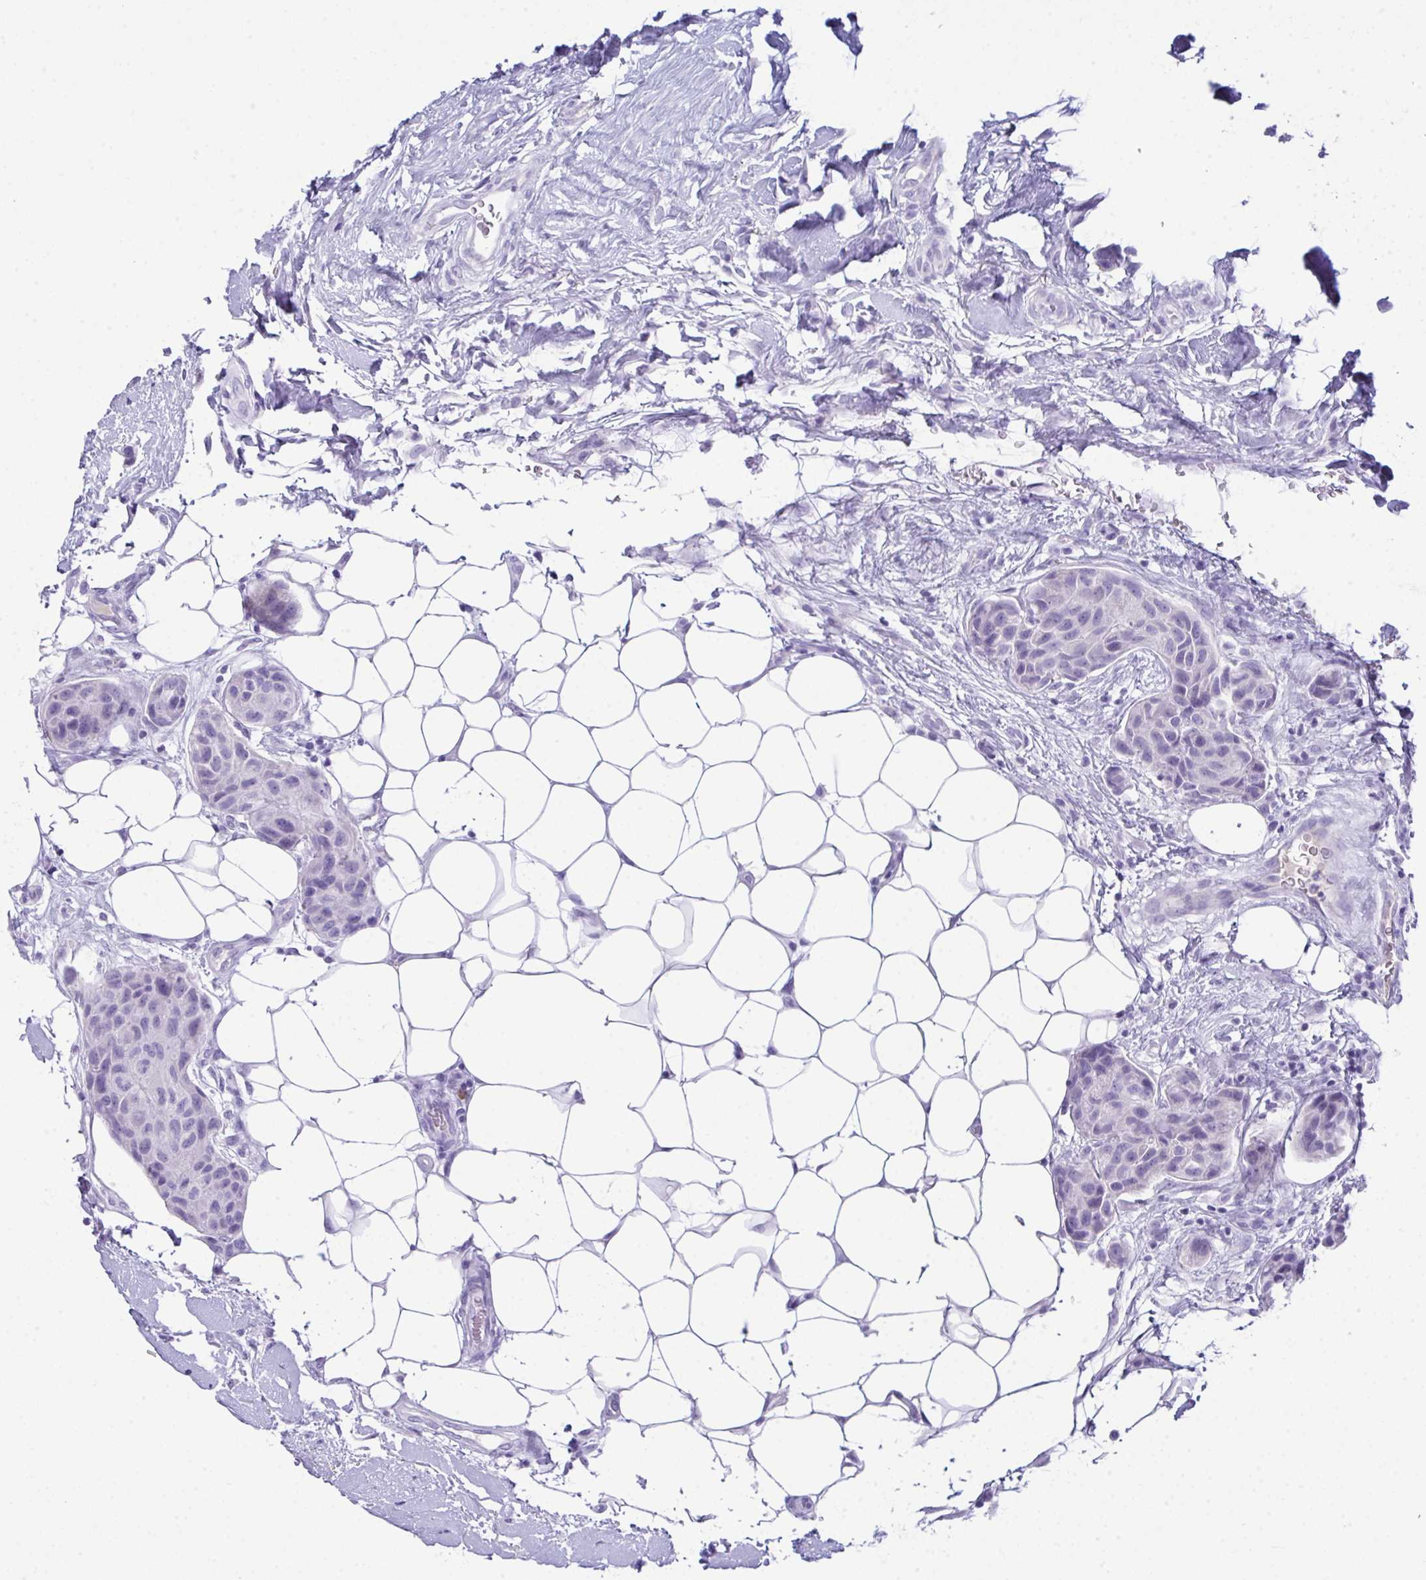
{"staining": {"intensity": "negative", "quantity": "none", "location": "none"}, "tissue": "breast cancer", "cell_type": "Tumor cells", "image_type": "cancer", "snomed": [{"axis": "morphology", "description": "Duct carcinoma"}, {"axis": "topography", "description": "Breast"}, {"axis": "topography", "description": "Lymph node"}], "caption": "Tumor cells show no significant positivity in breast intraductal carcinoma.", "gene": "JCHAIN", "patient": {"sex": "female", "age": 80}}